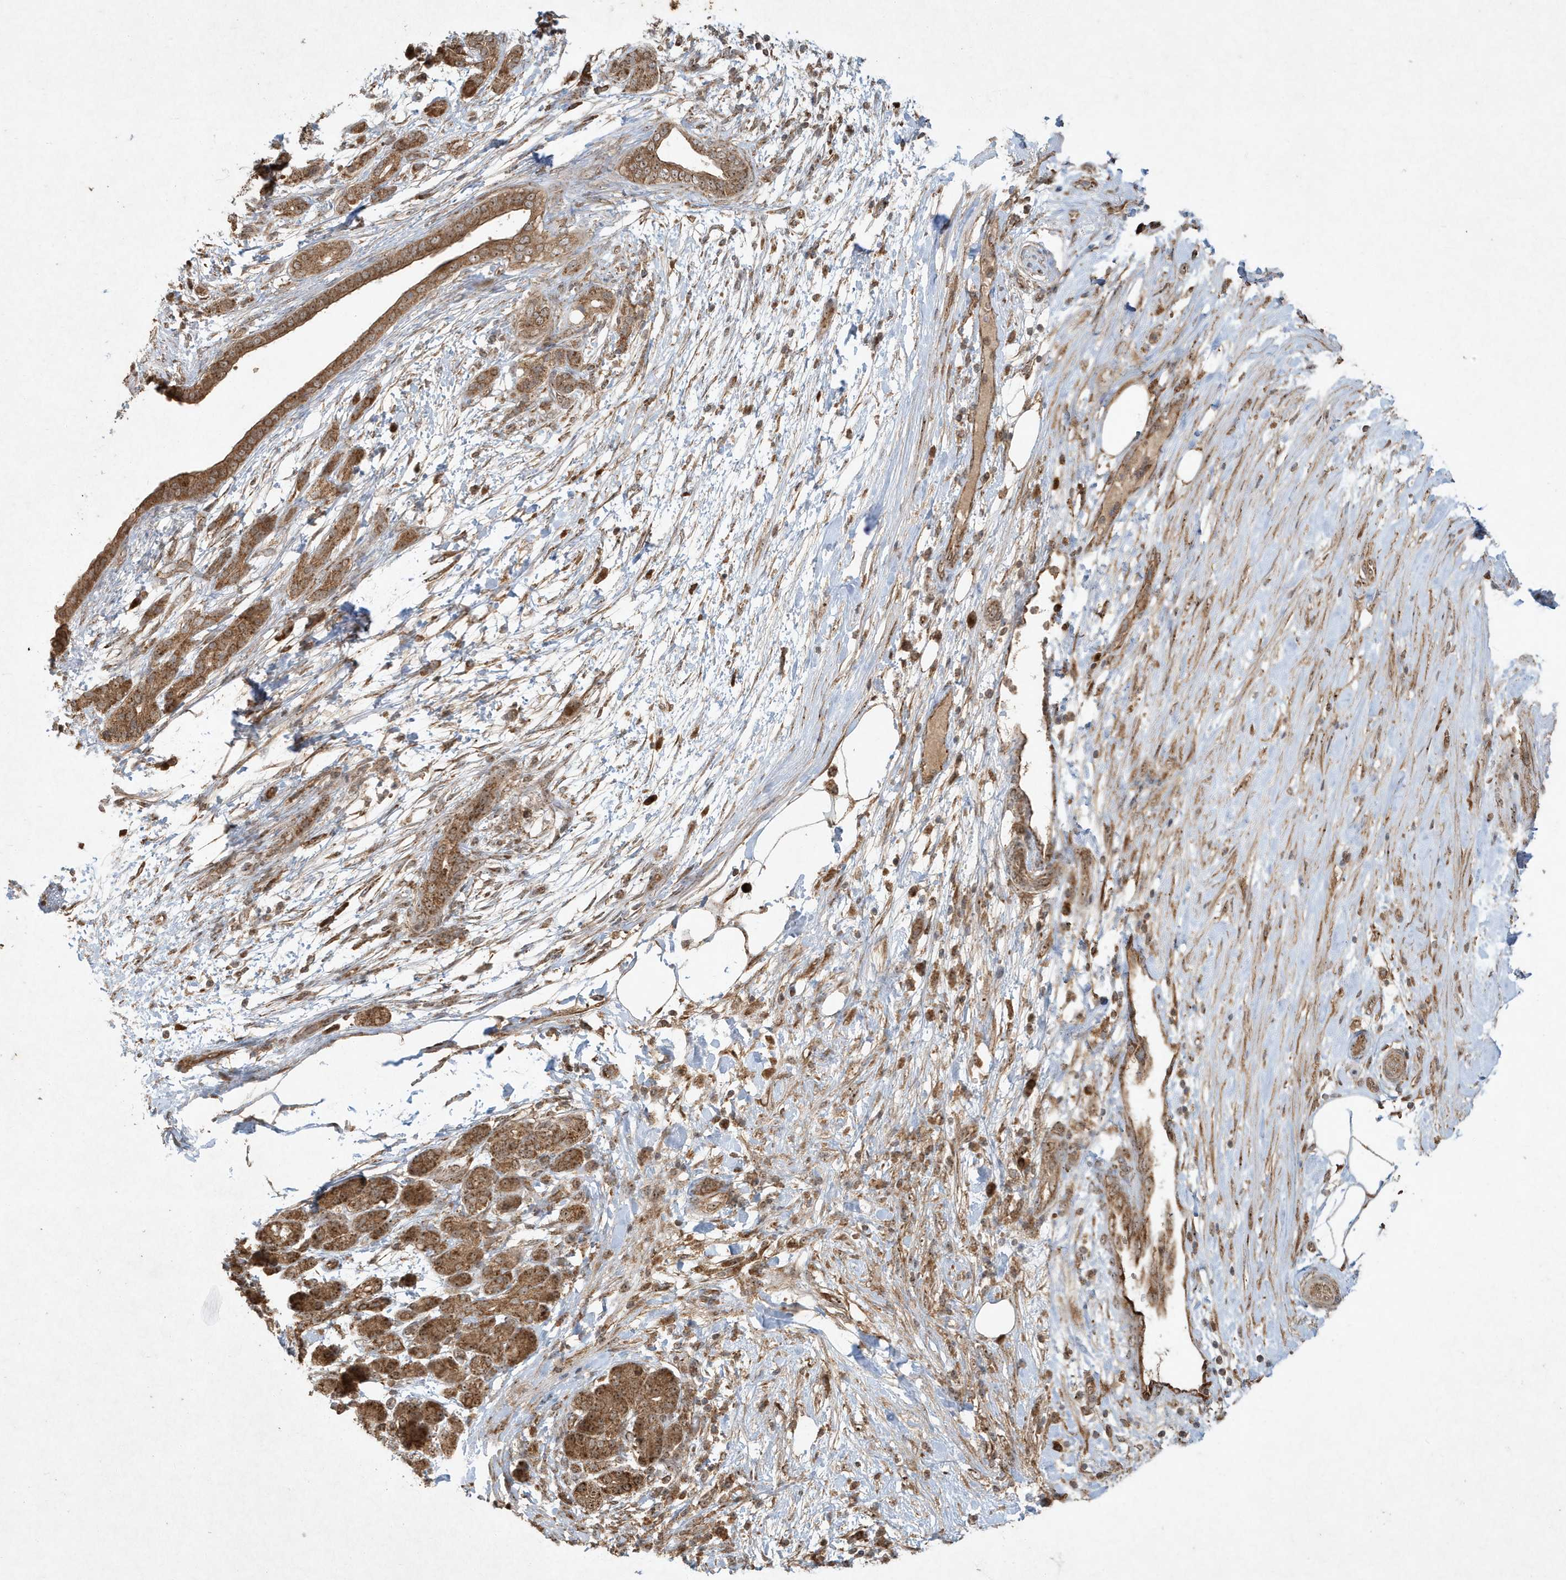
{"staining": {"intensity": "moderate", "quantity": ">75%", "location": "cytoplasmic/membranous"}, "tissue": "pancreatic cancer", "cell_type": "Tumor cells", "image_type": "cancer", "snomed": [{"axis": "morphology", "description": "Adenocarcinoma, NOS"}, {"axis": "topography", "description": "Pancreas"}], "caption": "High-magnification brightfield microscopy of pancreatic cancer (adenocarcinoma) stained with DAB (3,3'-diaminobenzidine) (brown) and counterstained with hematoxylin (blue). tumor cells exhibit moderate cytoplasmic/membranous expression is present in approximately>75% of cells.", "gene": "ABCB9", "patient": {"sex": "female", "age": 55}}